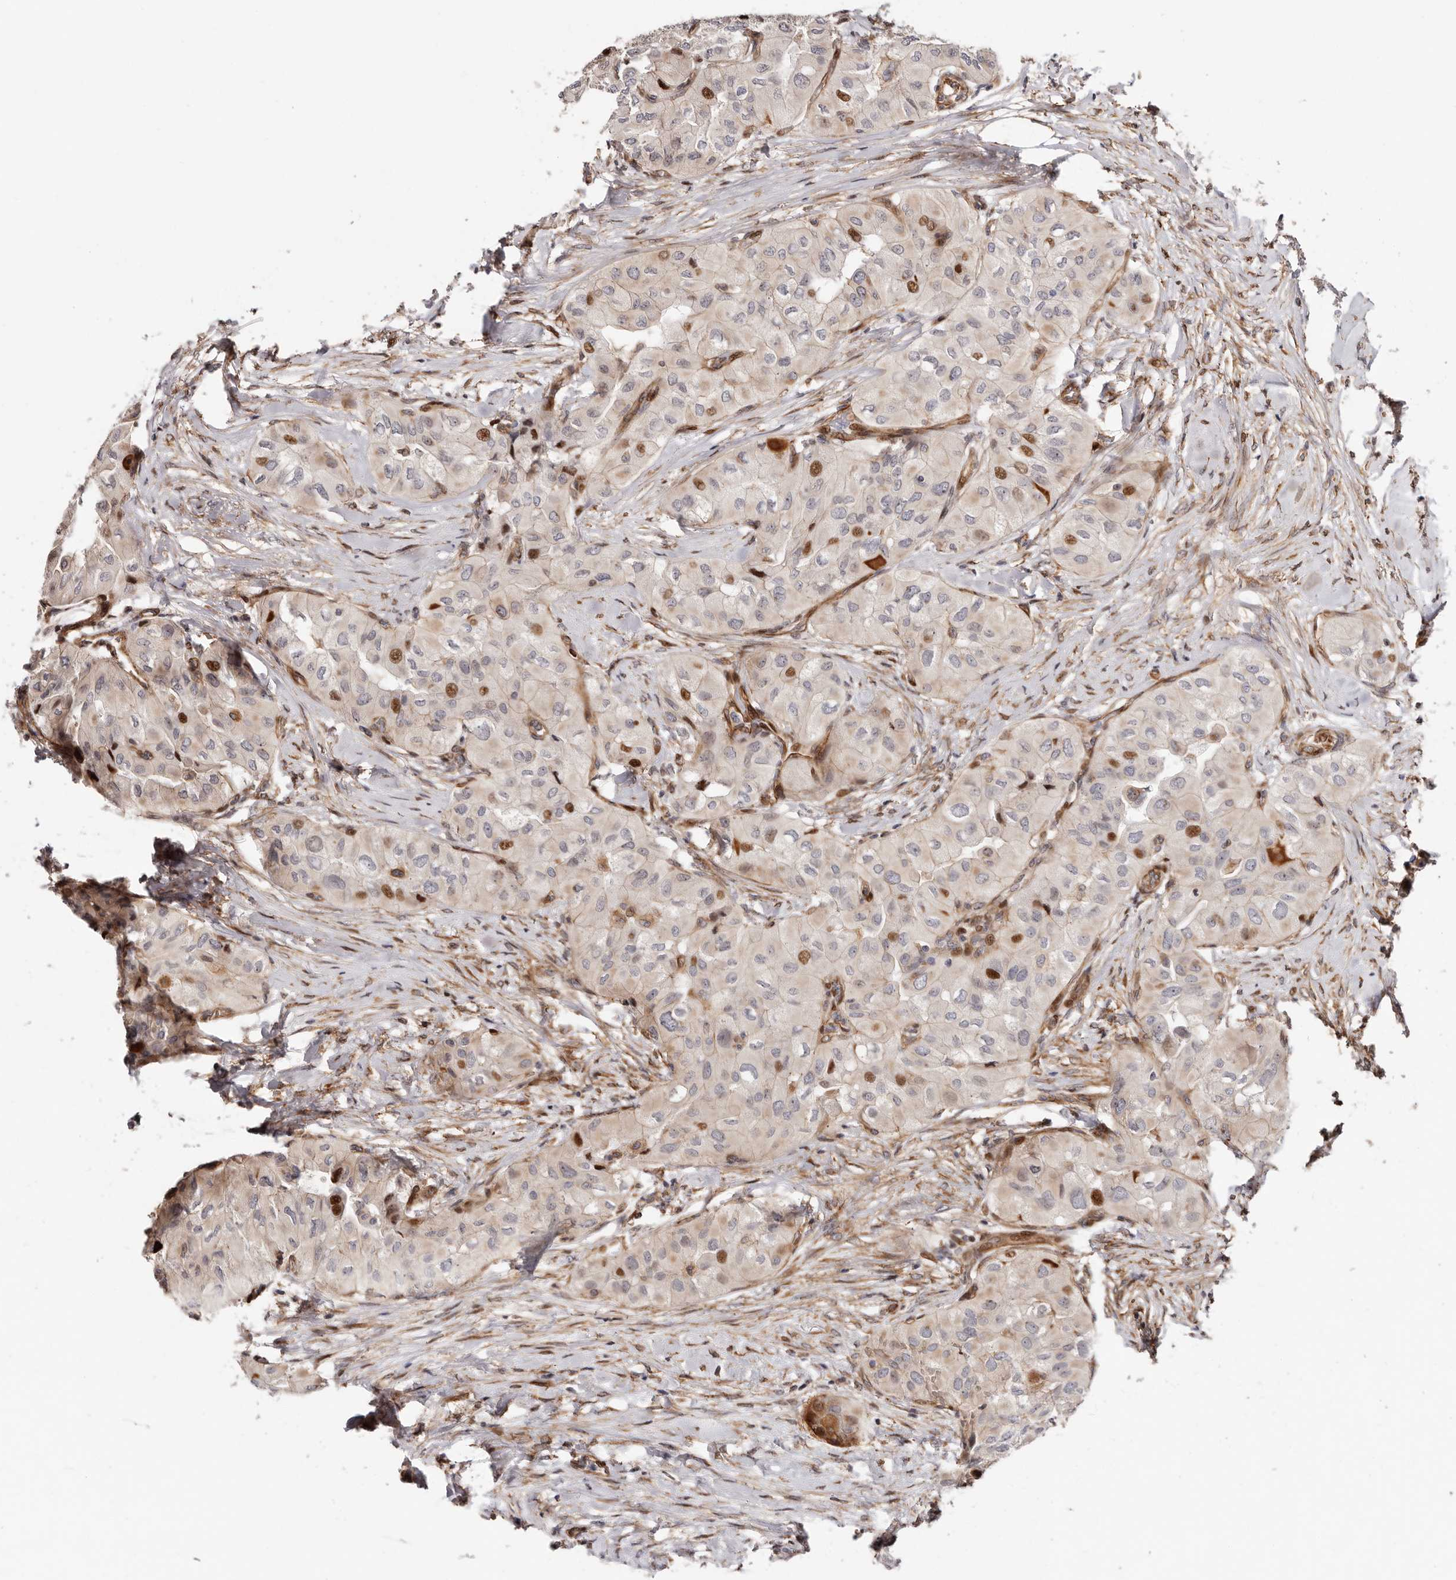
{"staining": {"intensity": "moderate", "quantity": ">75%", "location": "cytoplasmic/membranous,nuclear"}, "tissue": "thyroid cancer", "cell_type": "Tumor cells", "image_type": "cancer", "snomed": [{"axis": "morphology", "description": "Papillary adenocarcinoma, NOS"}, {"axis": "topography", "description": "Thyroid gland"}], "caption": "Thyroid papillary adenocarcinoma stained with DAB (3,3'-diaminobenzidine) IHC demonstrates medium levels of moderate cytoplasmic/membranous and nuclear staining in approximately >75% of tumor cells. Using DAB (3,3'-diaminobenzidine) (brown) and hematoxylin (blue) stains, captured at high magnification using brightfield microscopy.", "gene": "EPHX3", "patient": {"sex": "female", "age": 59}}